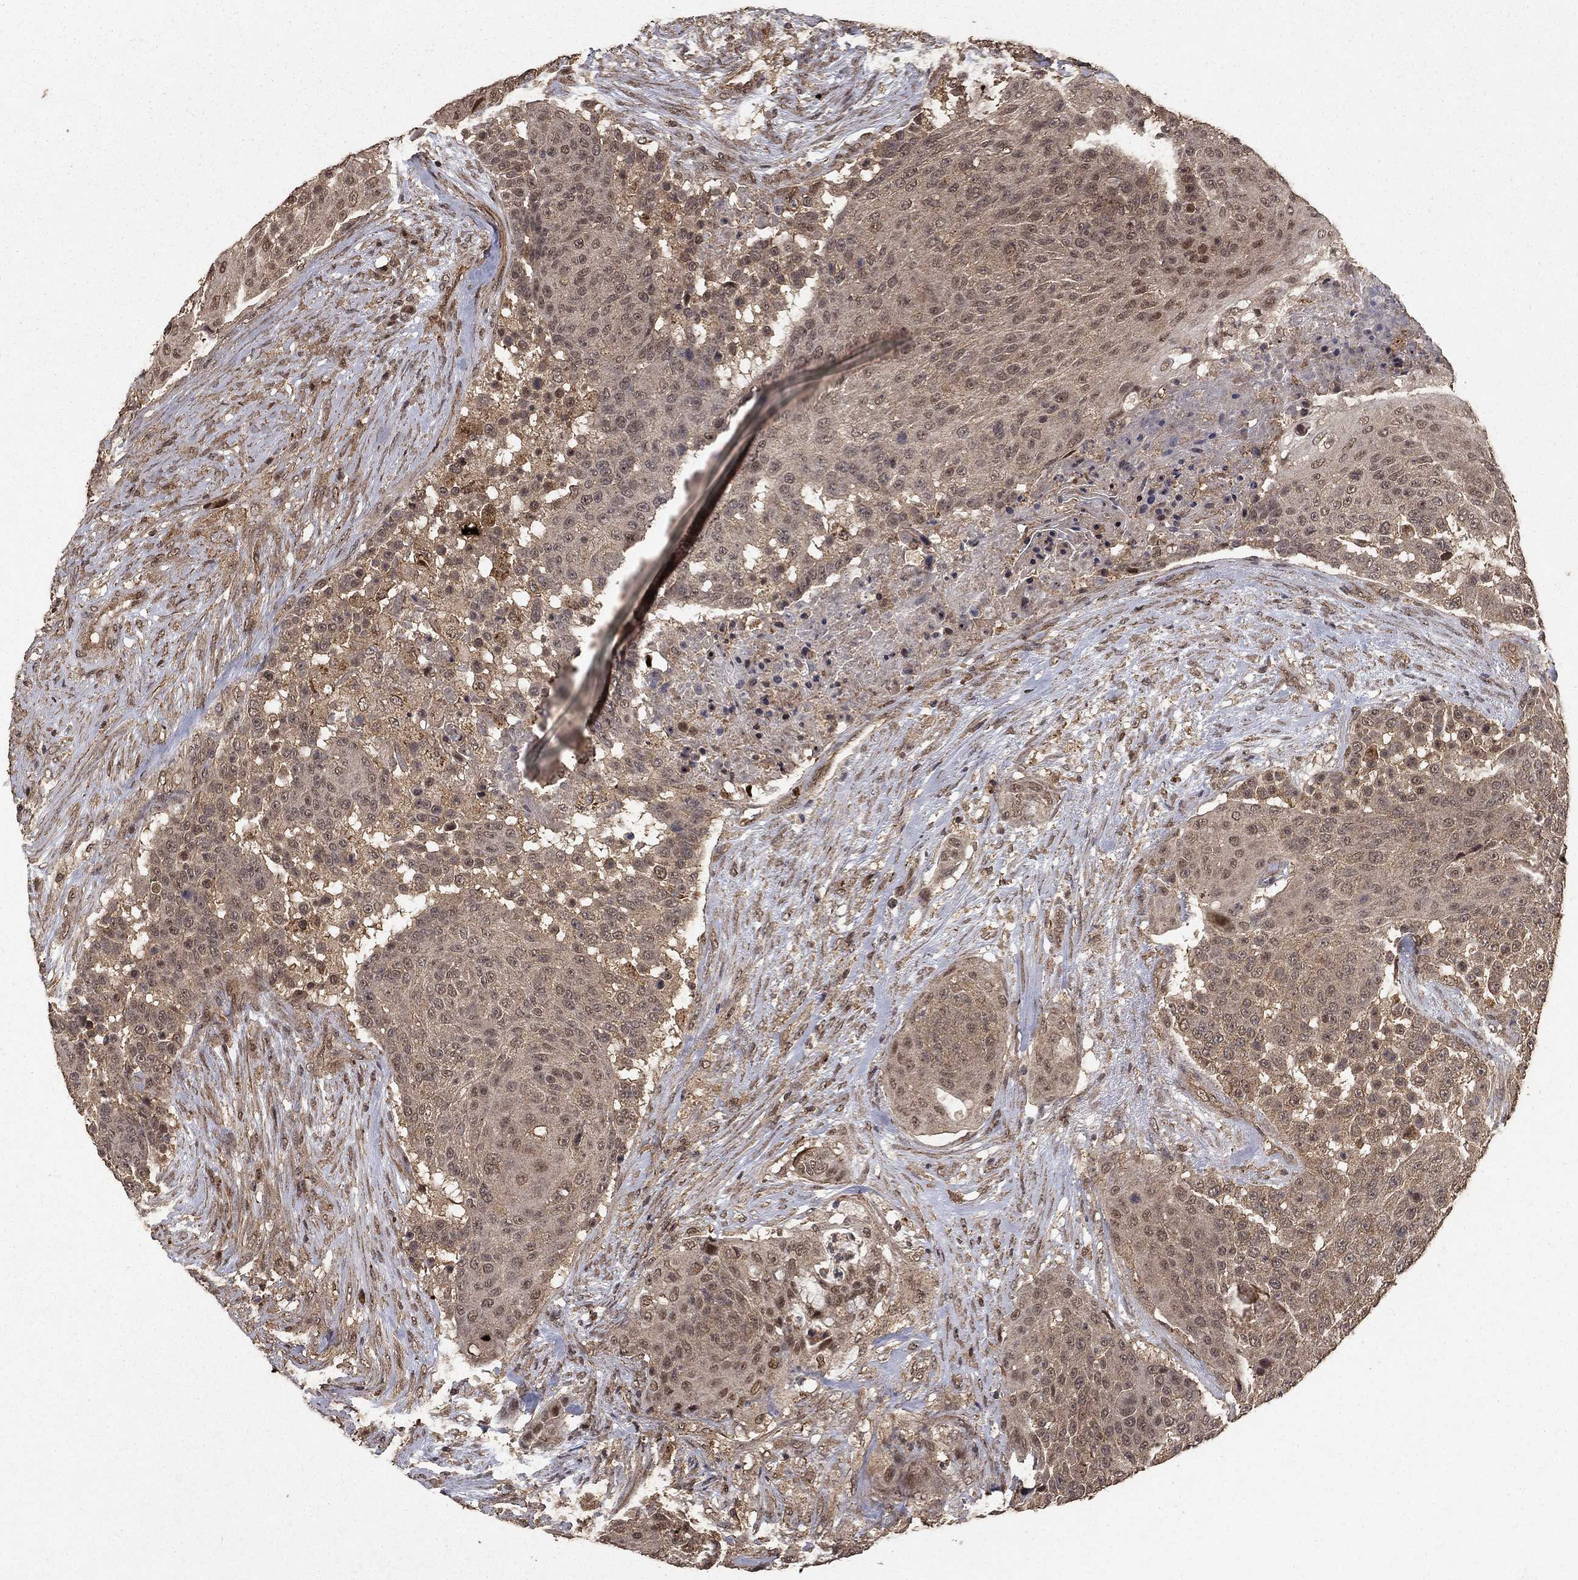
{"staining": {"intensity": "weak", "quantity": ">75%", "location": "cytoplasmic/membranous"}, "tissue": "urothelial cancer", "cell_type": "Tumor cells", "image_type": "cancer", "snomed": [{"axis": "morphology", "description": "Urothelial carcinoma, High grade"}, {"axis": "topography", "description": "Urinary bladder"}], "caption": "High-grade urothelial carcinoma stained with a protein marker shows weak staining in tumor cells.", "gene": "PRDM1", "patient": {"sex": "female", "age": 63}}